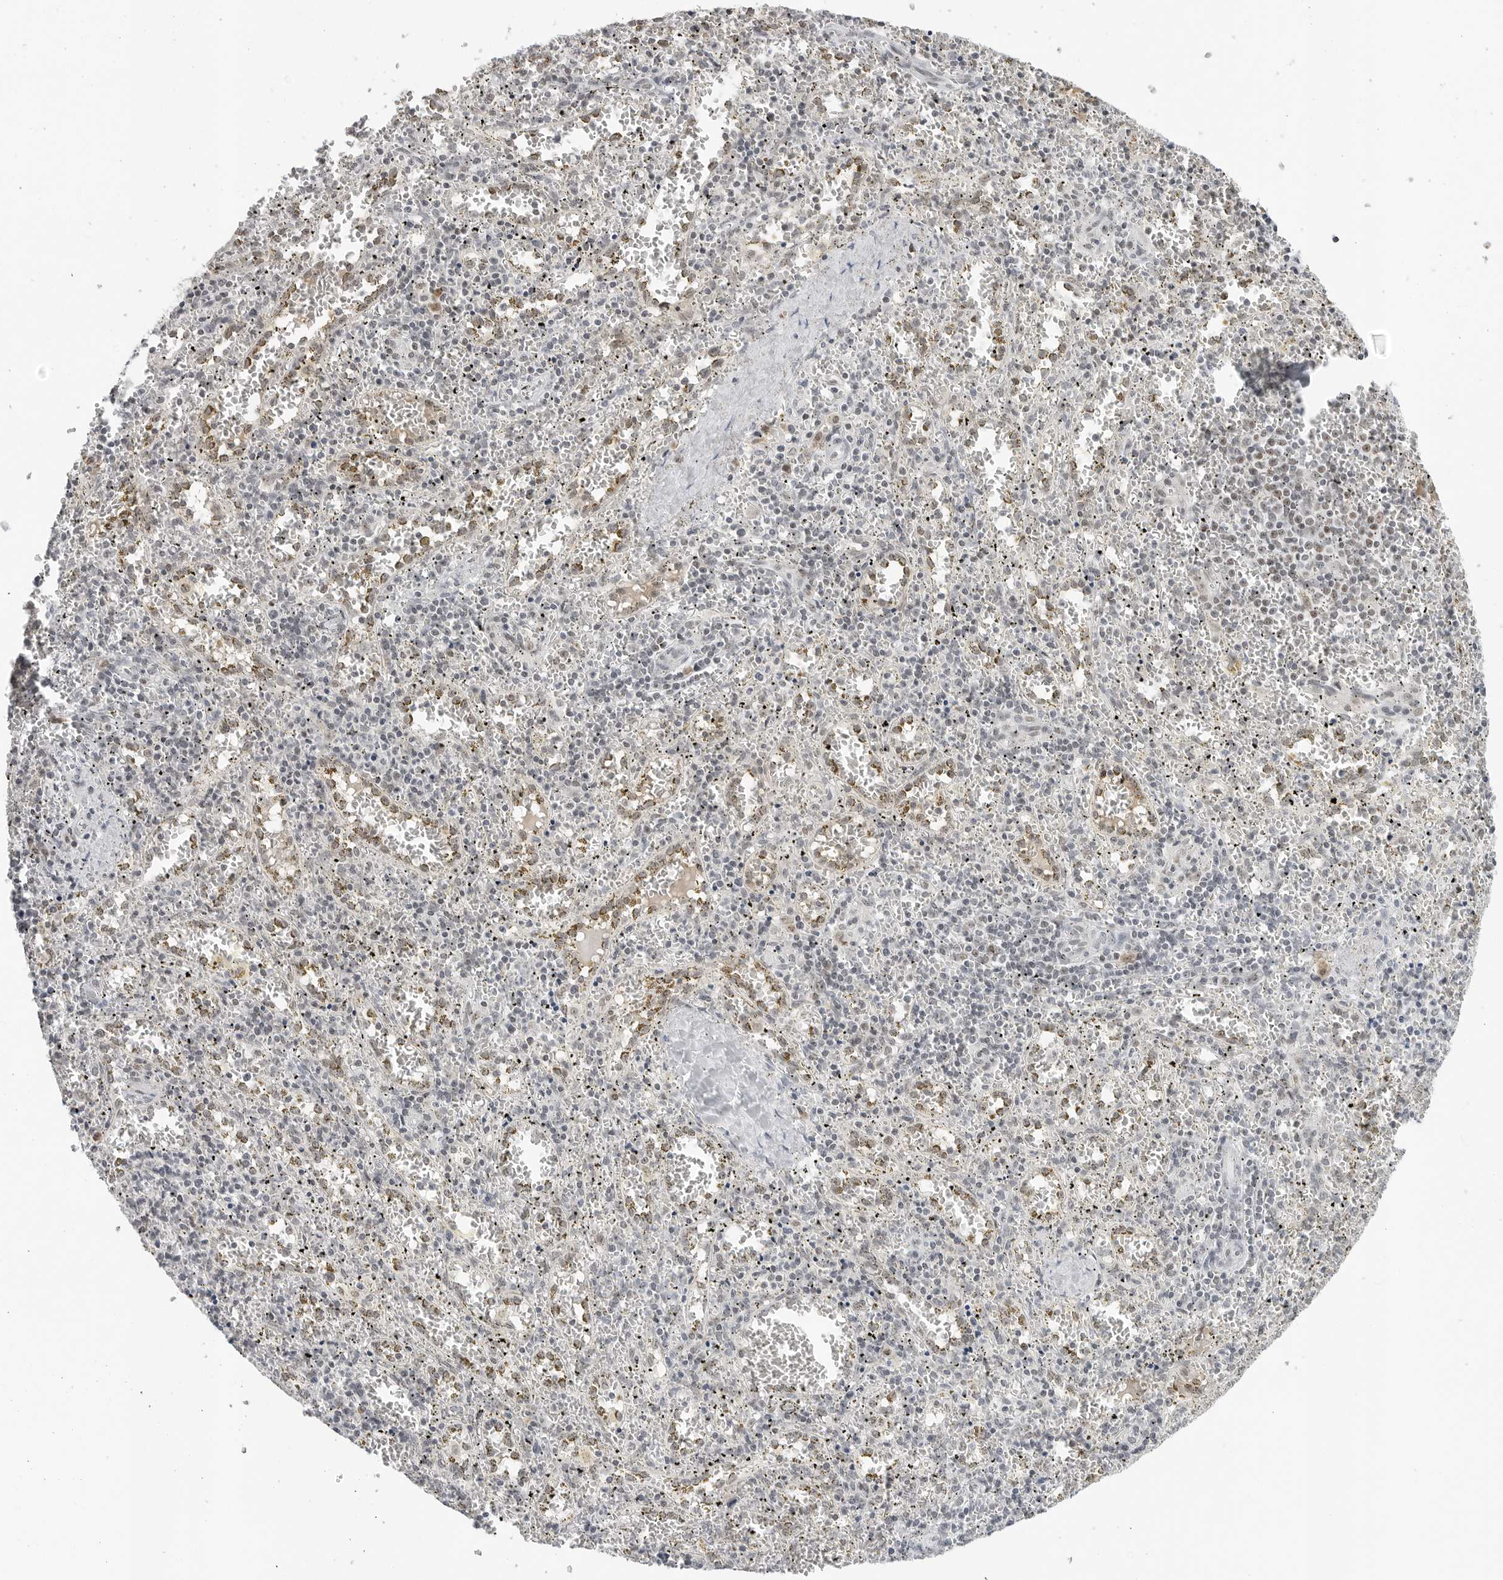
{"staining": {"intensity": "negative", "quantity": "none", "location": "none"}, "tissue": "spleen", "cell_type": "Cells in red pulp", "image_type": "normal", "snomed": [{"axis": "morphology", "description": "Normal tissue, NOS"}, {"axis": "topography", "description": "Spleen"}], "caption": "Photomicrograph shows no significant protein positivity in cells in red pulp of unremarkable spleen.", "gene": "WRAP53", "patient": {"sex": "male", "age": 11}}